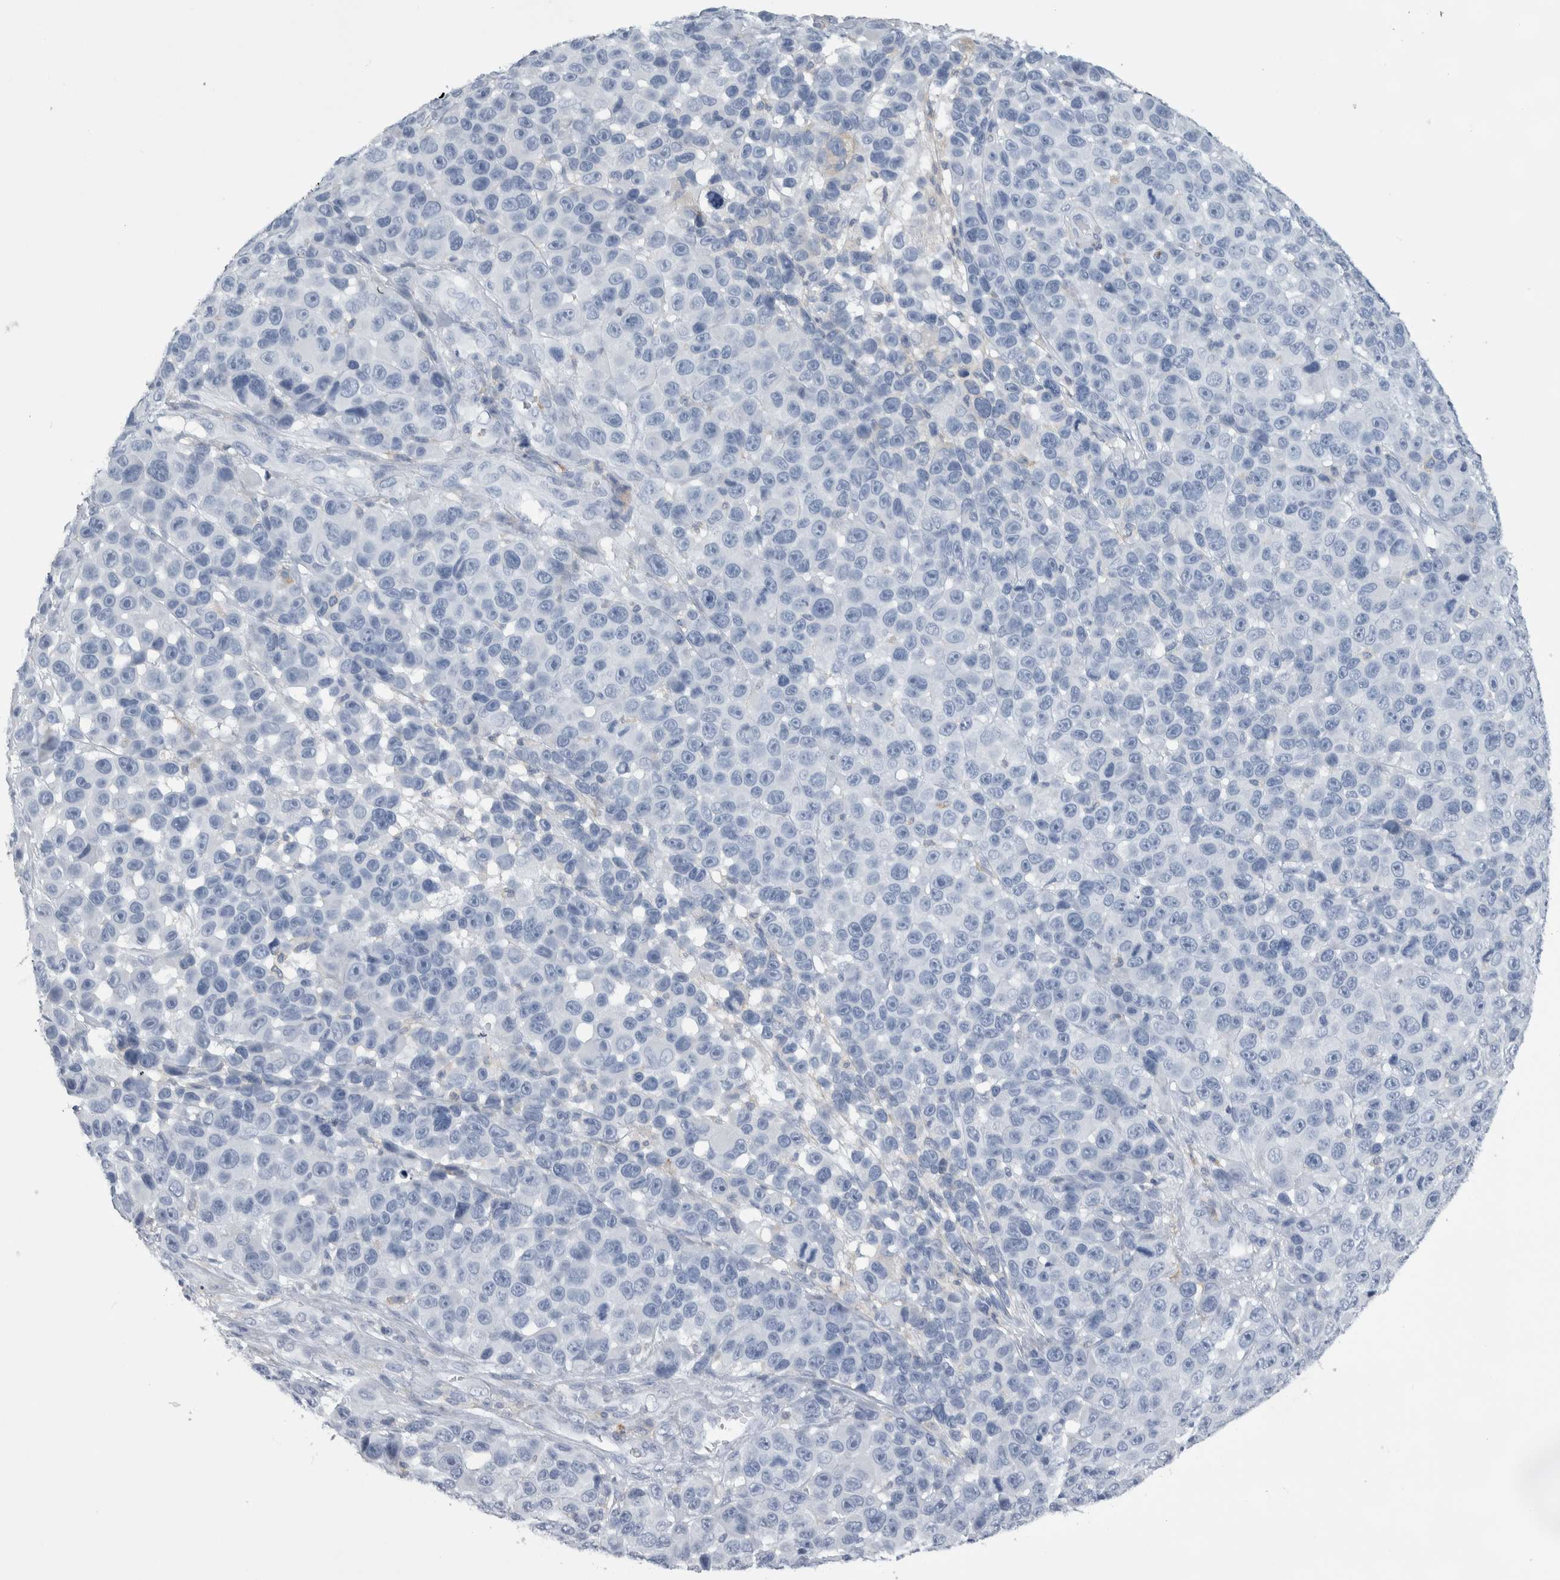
{"staining": {"intensity": "negative", "quantity": "none", "location": "none"}, "tissue": "melanoma", "cell_type": "Tumor cells", "image_type": "cancer", "snomed": [{"axis": "morphology", "description": "Malignant melanoma, NOS"}, {"axis": "topography", "description": "Skin"}], "caption": "Melanoma stained for a protein using immunohistochemistry exhibits no expression tumor cells.", "gene": "SKAP2", "patient": {"sex": "male", "age": 53}}